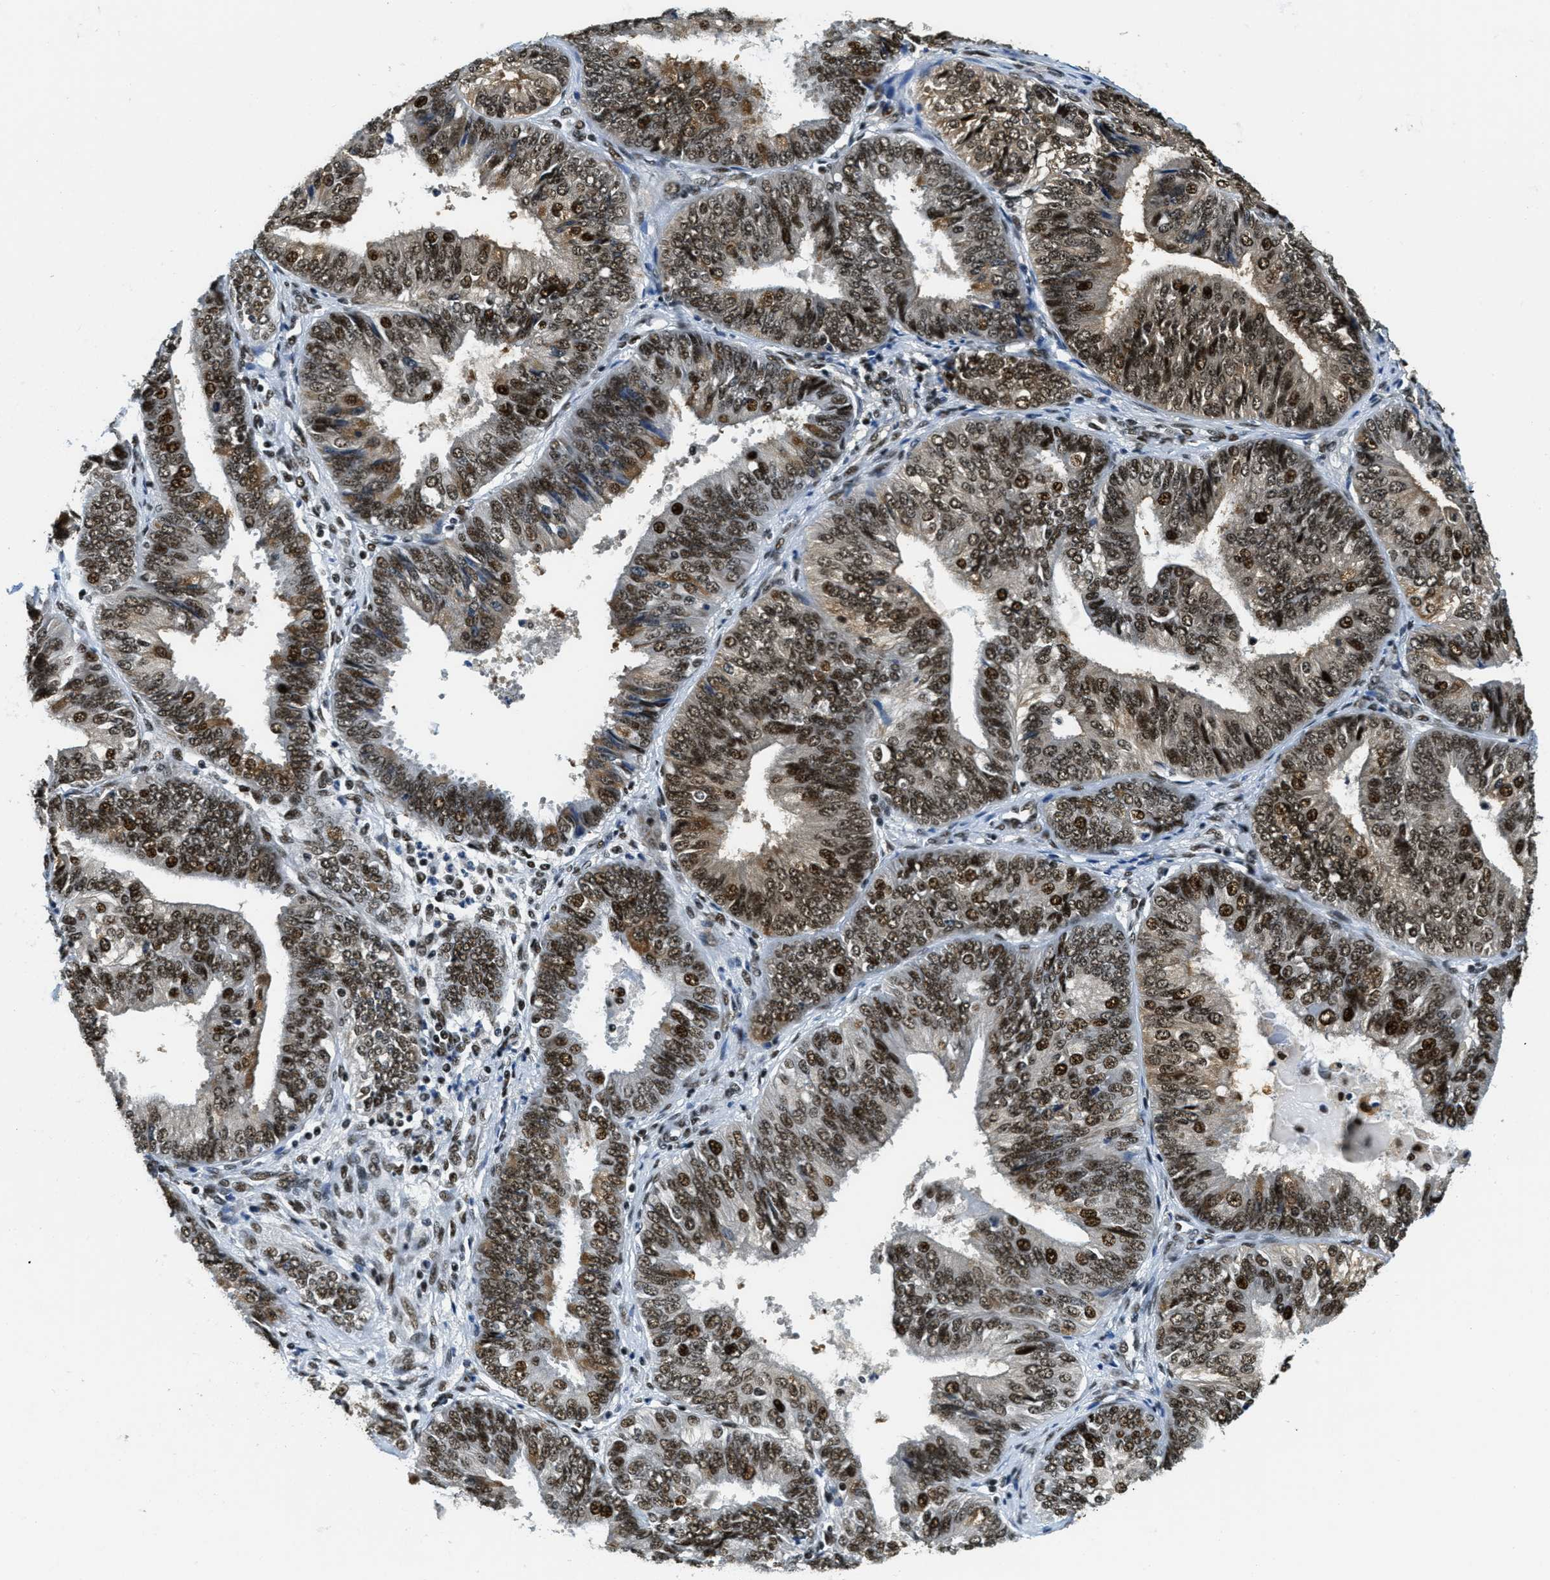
{"staining": {"intensity": "strong", "quantity": ">75%", "location": "nuclear"}, "tissue": "endometrial cancer", "cell_type": "Tumor cells", "image_type": "cancer", "snomed": [{"axis": "morphology", "description": "Adenocarcinoma, NOS"}, {"axis": "topography", "description": "Endometrium"}], "caption": "This is a micrograph of IHC staining of adenocarcinoma (endometrial), which shows strong staining in the nuclear of tumor cells.", "gene": "SSB", "patient": {"sex": "female", "age": 58}}